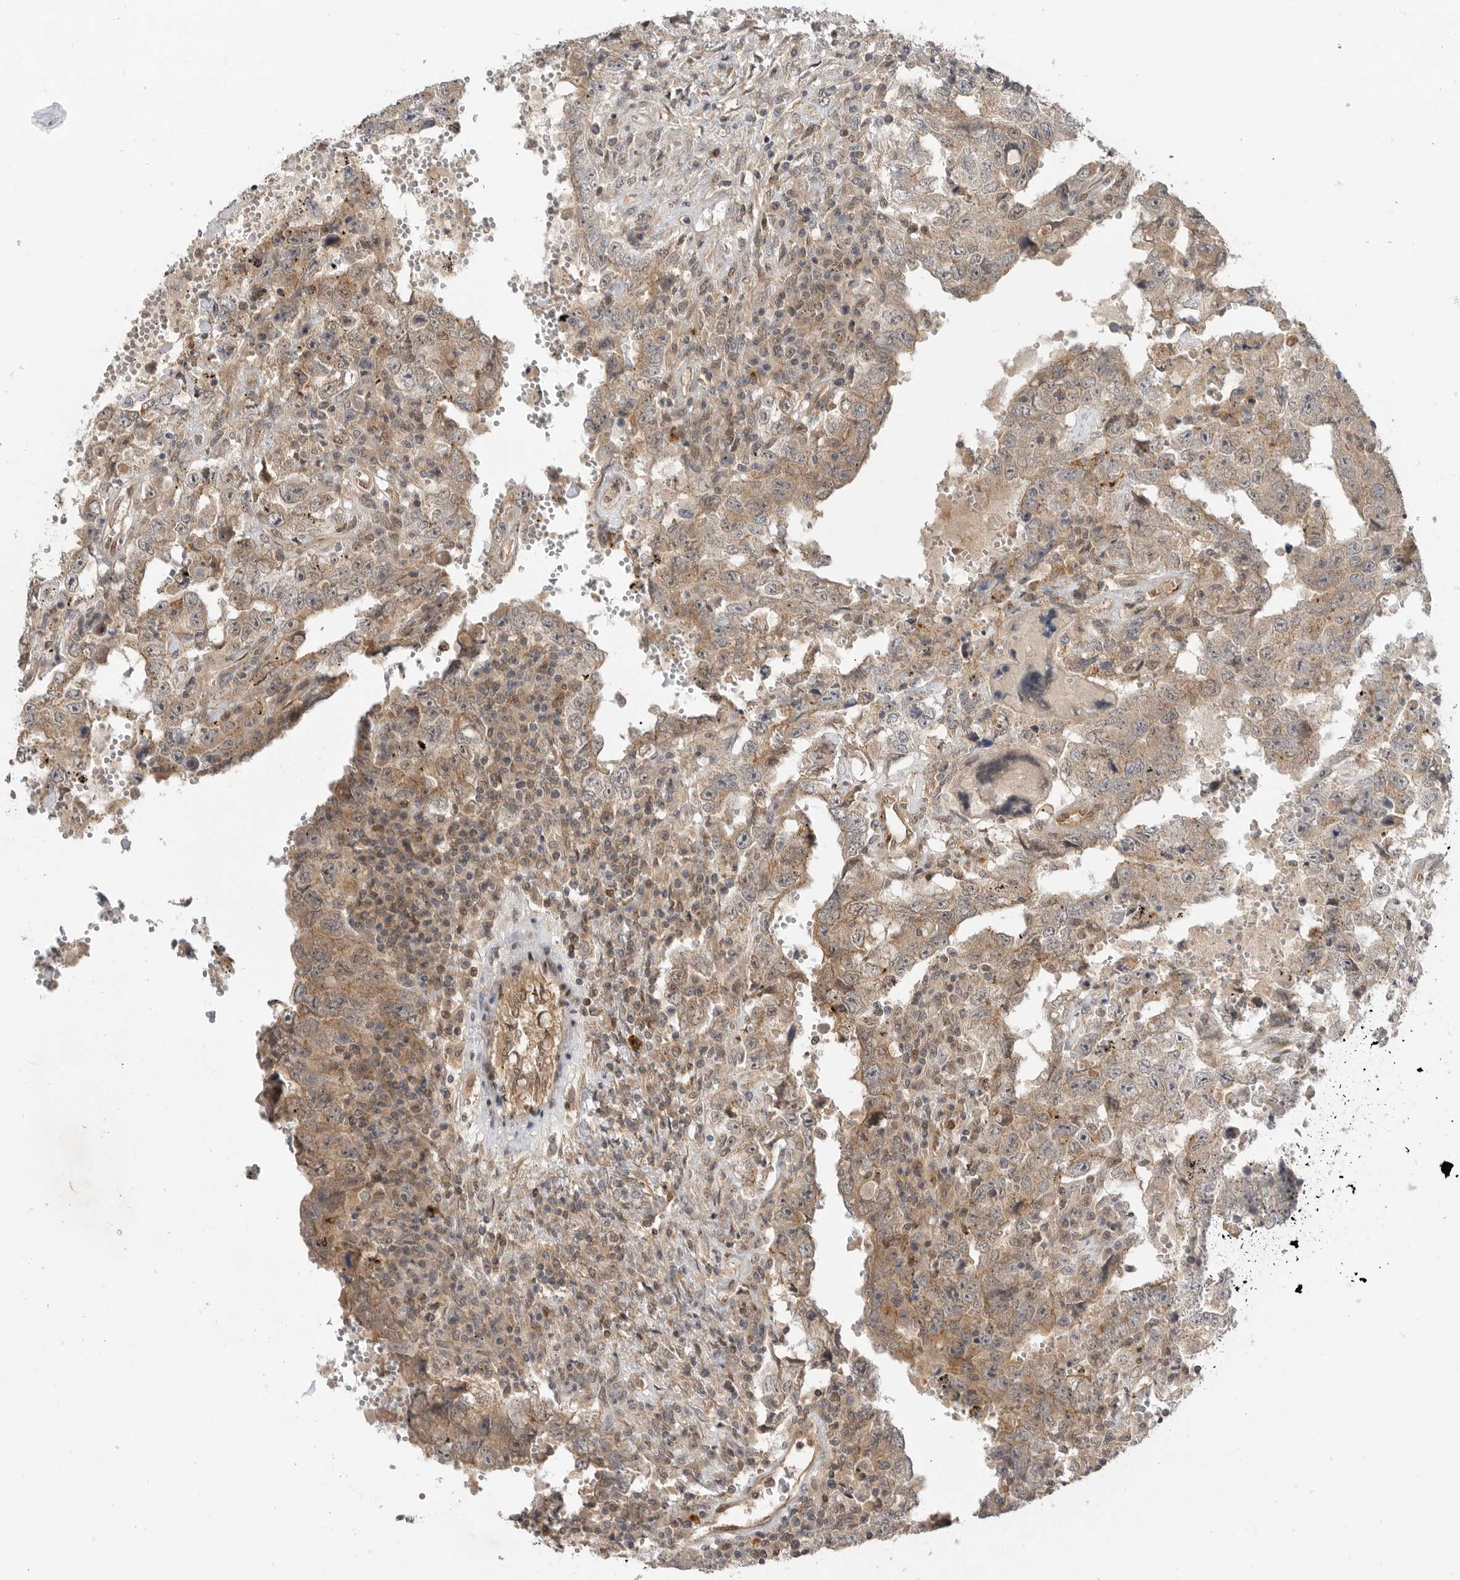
{"staining": {"intensity": "weak", "quantity": "25%-75%", "location": "cytoplasmic/membranous"}, "tissue": "testis cancer", "cell_type": "Tumor cells", "image_type": "cancer", "snomed": [{"axis": "morphology", "description": "Carcinoma, Embryonal, NOS"}, {"axis": "topography", "description": "Testis"}], "caption": "Testis cancer (embryonal carcinoma) was stained to show a protein in brown. There is low levels of weak cytoplasmic/membranous staining in approximately 25%-75% of tumor cells.", "gene": "DCAF8", "patient": {"sex": "male", "age": 26}}